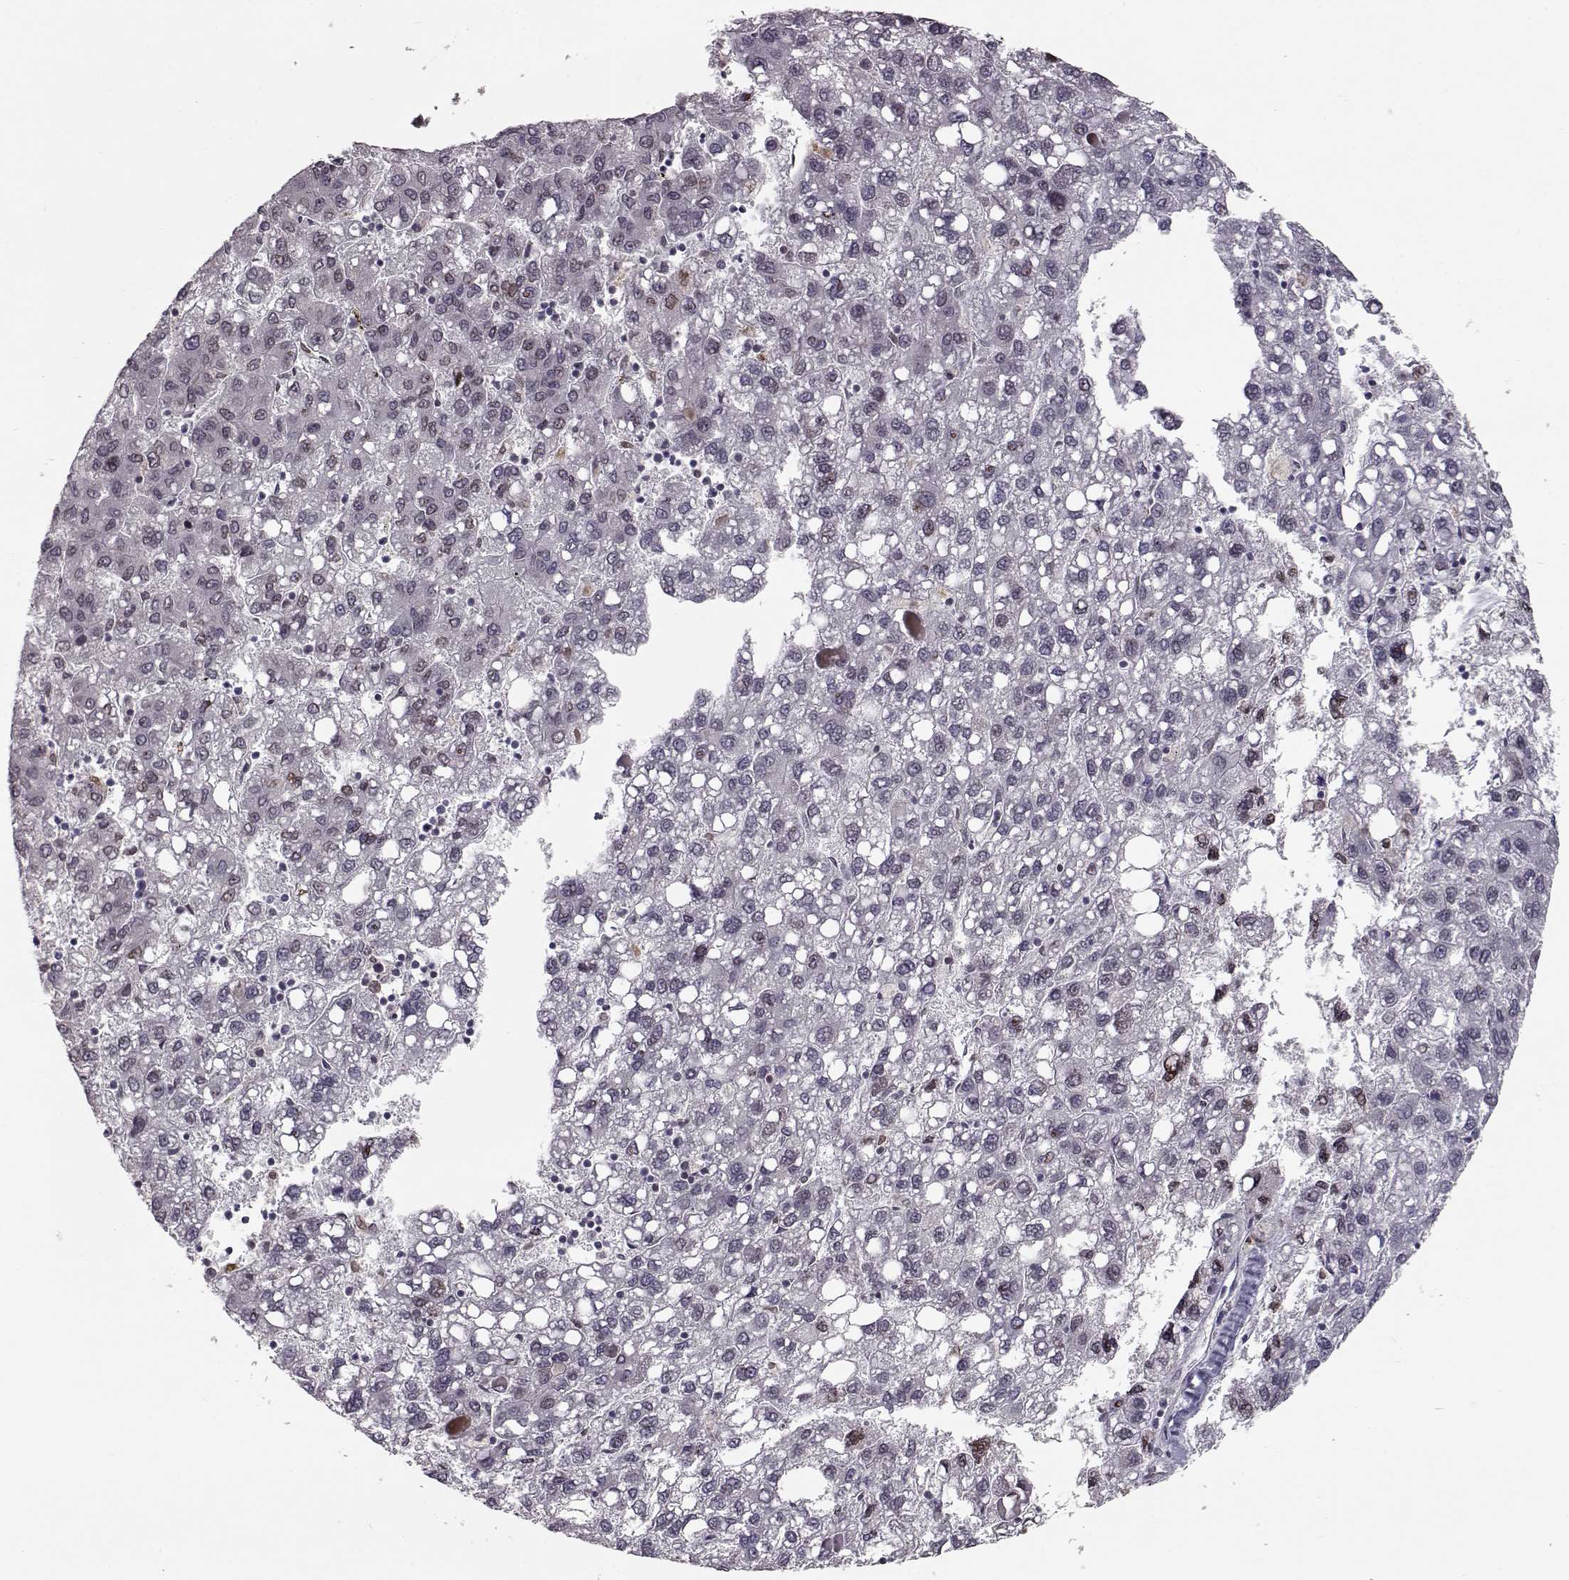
{"staining": {"intensity": "negative", "quantity": "none", "location": "none"}, "tissue": "liver cancer", "cell_type": "Tumor cells", "image_type": "cancer", "snomed": [{"axis": "morphology", "description": "Carcinoma, Hepatocellular, NOS"}, {"axis": "topography", "description": "Liver"}], "caption": "There is no significant positivity in tumor cells of liver cancer (hepatocellular carcinoma).", "gene": "NUP37", "patient": {"sex": "female", "age": 82}}